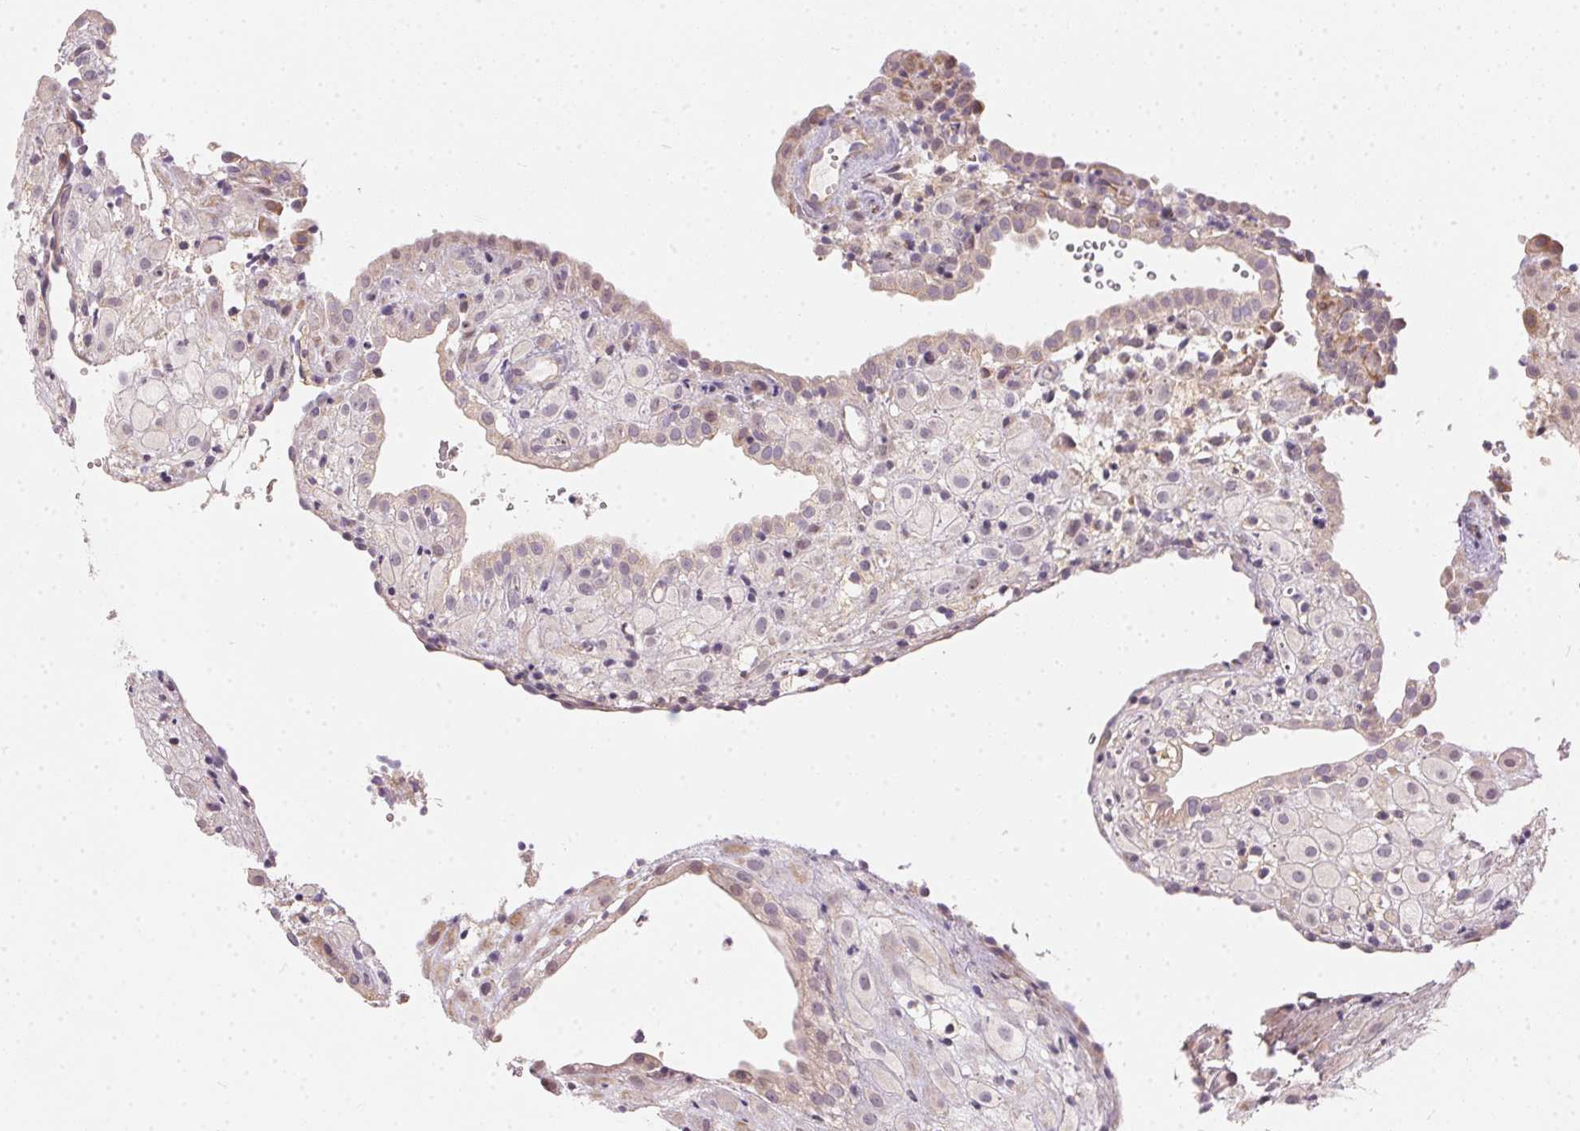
{"staining": {"intensity": "negative", "quantity": "none", "location": "none"}, "tissue": "placenta", "cell_type": "Decidual cells", "image_type": "normal", "snomed": [{"axis": "morphology", "description": "Normal tissue, NOS"}, {"axis": "topography", "description": "Placenta"}], "caption": "Immunohistochemistry (IHC) image of benign placenta stained for a protein (brown), which displays no staining in decidual cells.", "gene": "VWA5B2", "patient": {"sex": "female", "age": 24}}